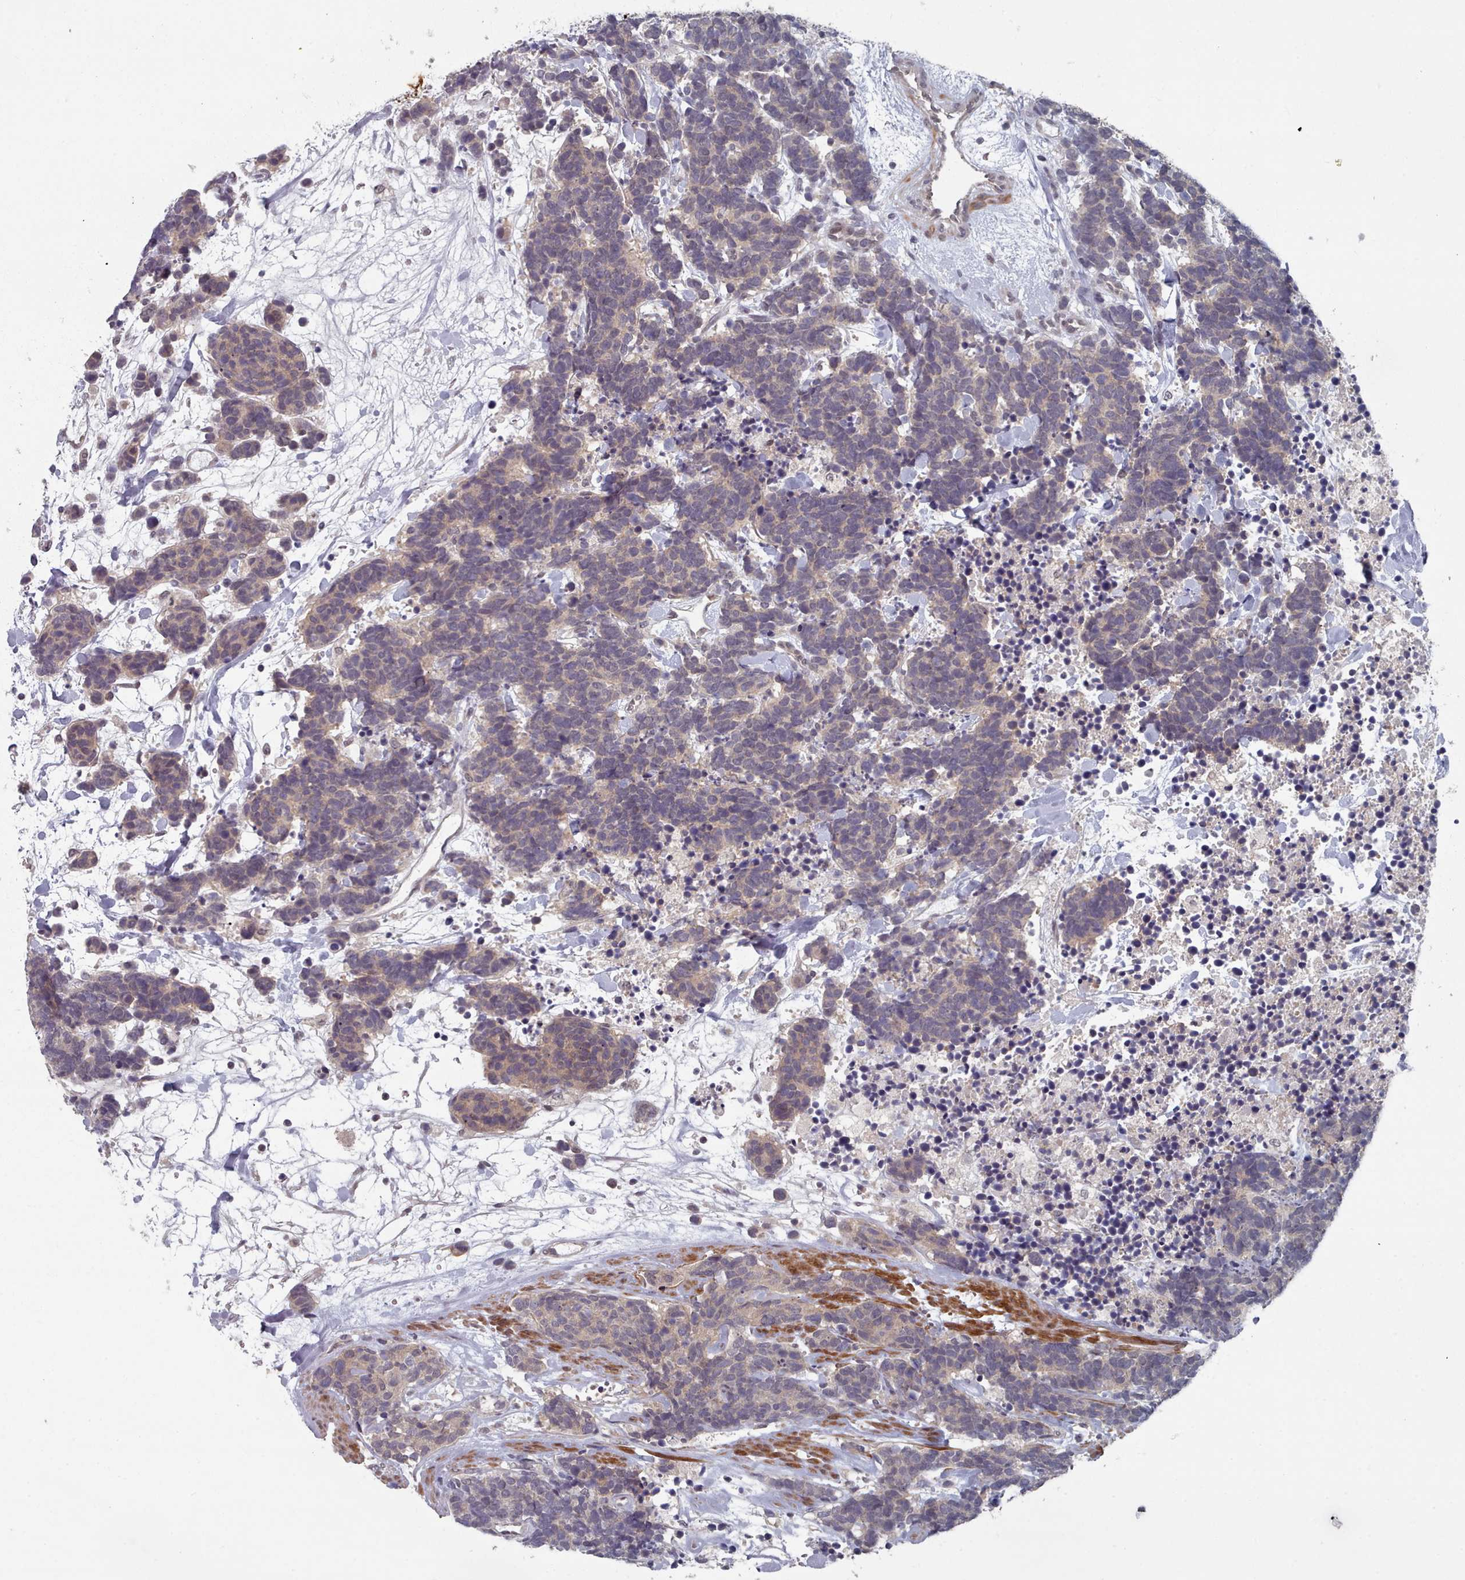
{"staining": {"intensity": "weak", "quantity": "<25%", "location": "cytoplasmic/membranous"}, "tissue": "carcinoid", "cell_type": "Tumor cells", "image_type": "cancer", "snomed": [{"axis": "morphology", "description": "Carcinoma, NOS"}, {"axis": "morphology", "description": "Carcinoid, malignant, NOS"}, {"axis": "topography", "description": "Prostate"}], "caption": "There is no significant expression in tumor cells of carcinoid.", "gene": "HYAL3", "patient": {"sex": "male", "age": 57}}